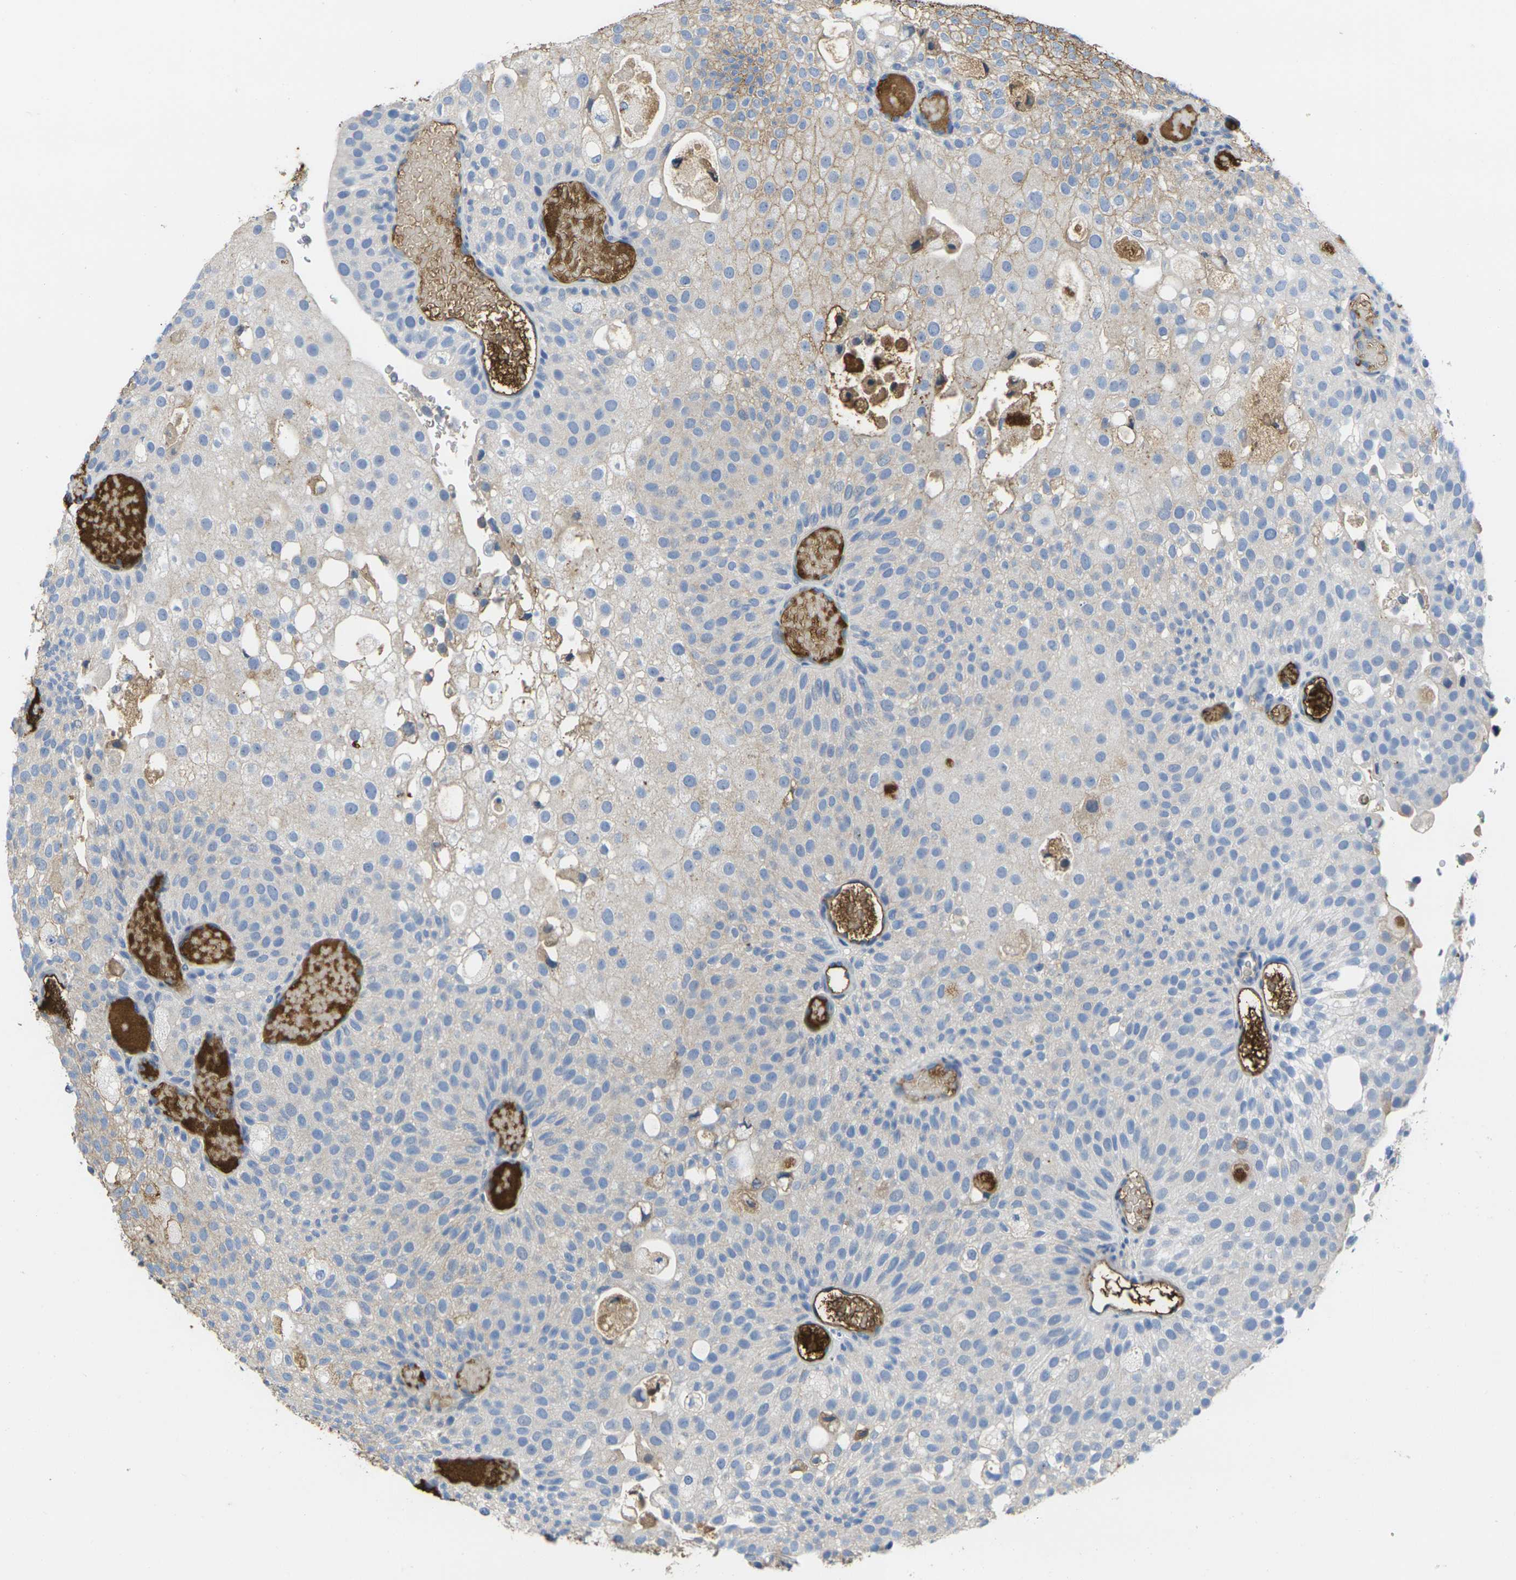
{"staining": {"intensity": "weak", "quantity": ">75%", "location": "cytoplasmic/membranous"}, "tissue": "urothelial cancer", "cell_type": "Tumor cells", "image_type": "cancer", "snomed": [{"axis": "morphology", "description": "Urothelial carcinoma, Low grade"}, {"axis": "topography", "description": "Urinary bladder"}], "caption": "Protein positivity by immunohistochemistry (IHC) exhibits weak cytoplasmic/membranous expression in approximately >75% of tumor cells in urothelial carcinoma (low-grade).", "gene": "GREM2", "patient": {"sex": "male", "age": 78}}